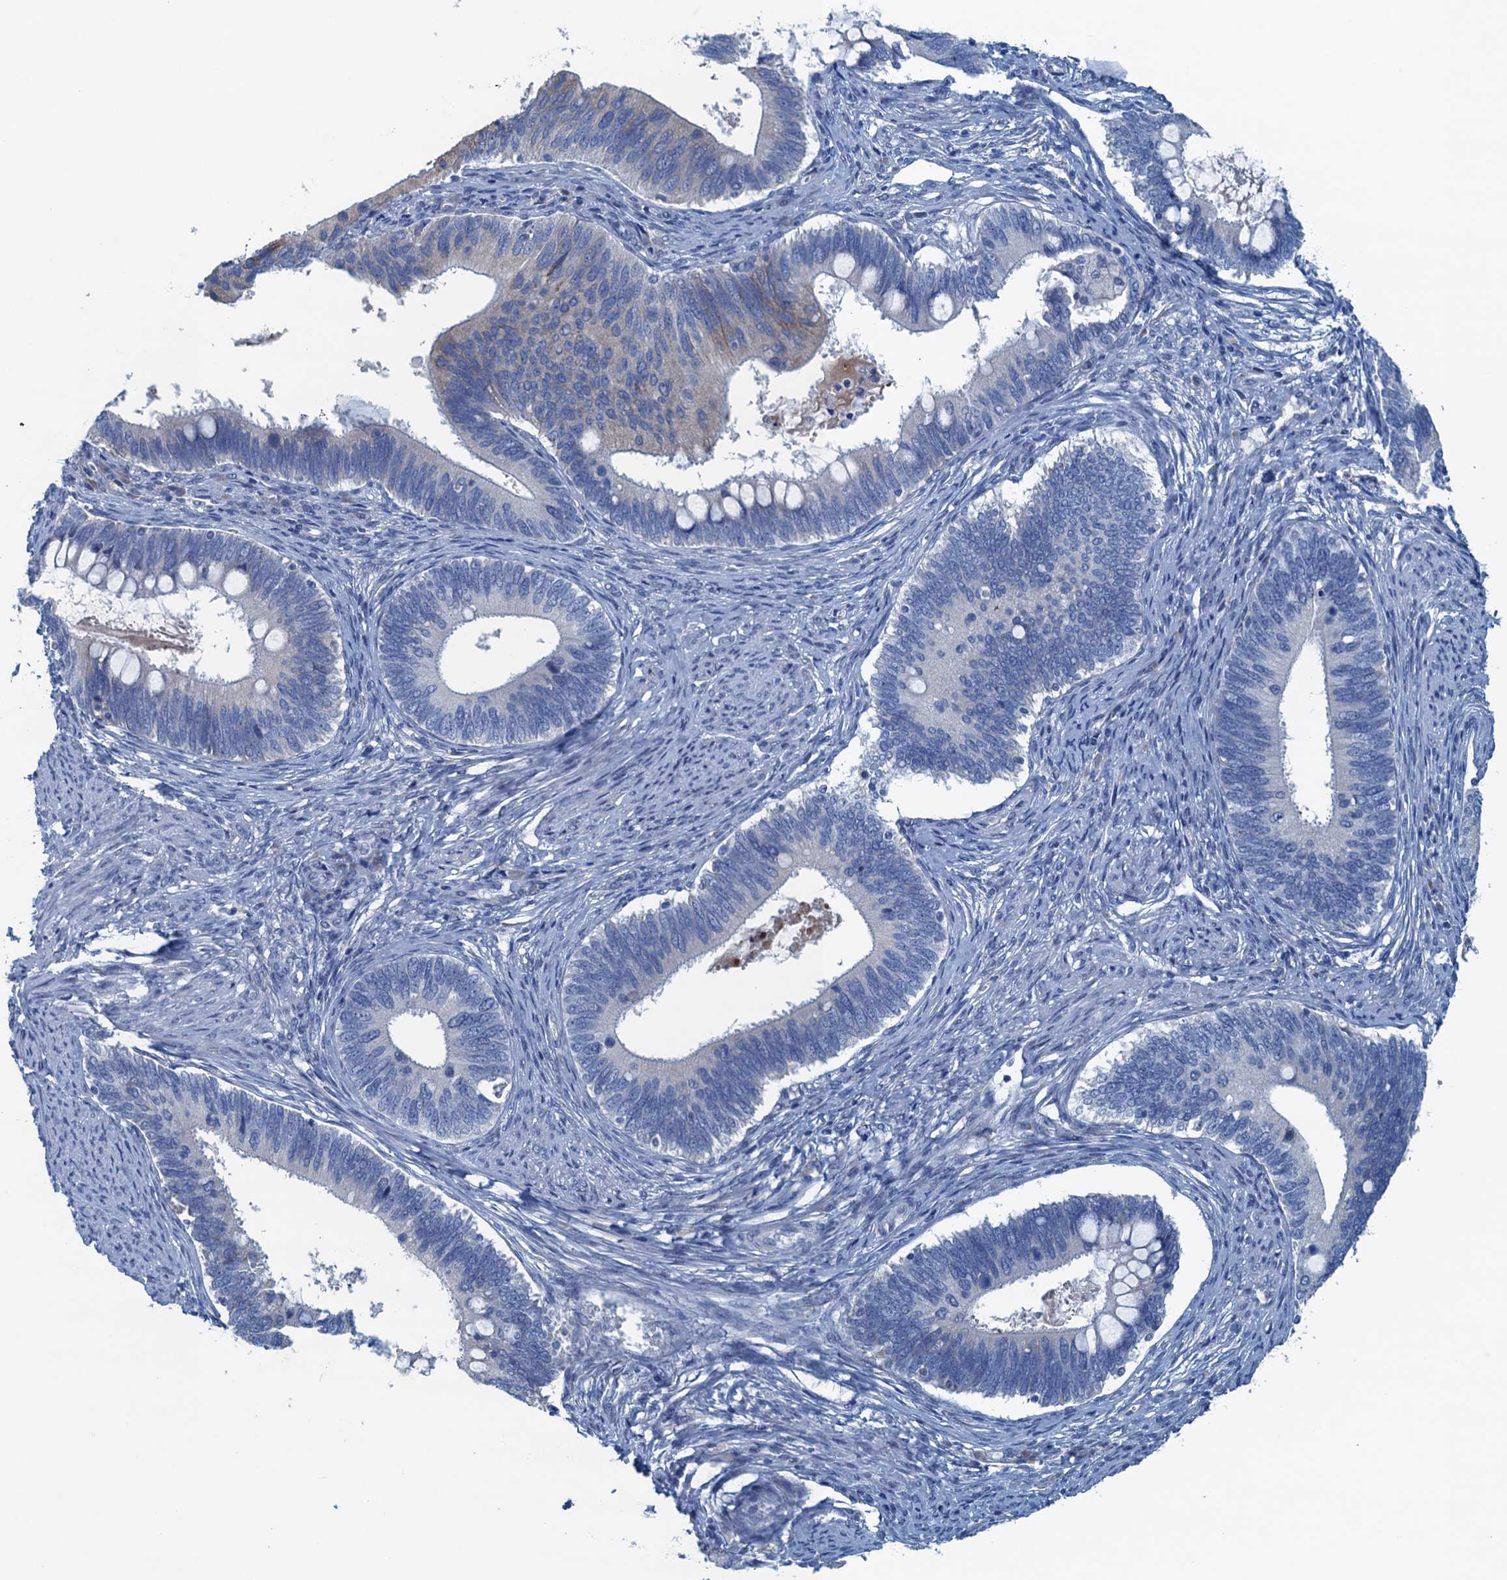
{"staining": {"intensity": "negative", "quantity": "none", "location": "none"}, "tissue": "cervical cancer", "cell_type": "Tumor cells", "image_type": "cancer", "snomed": [{"axis": "morphology", "description": "Adenocarcinoma, NOS"}, {"axis": "topography", "description": "Cervix"}], "caption": "The histopathology image demonstrates no significant staining in tumor cells of adenocarcinoma (cervical).", "gene": "C10orf88", "patient": {"sex": "female", "age": 42}}